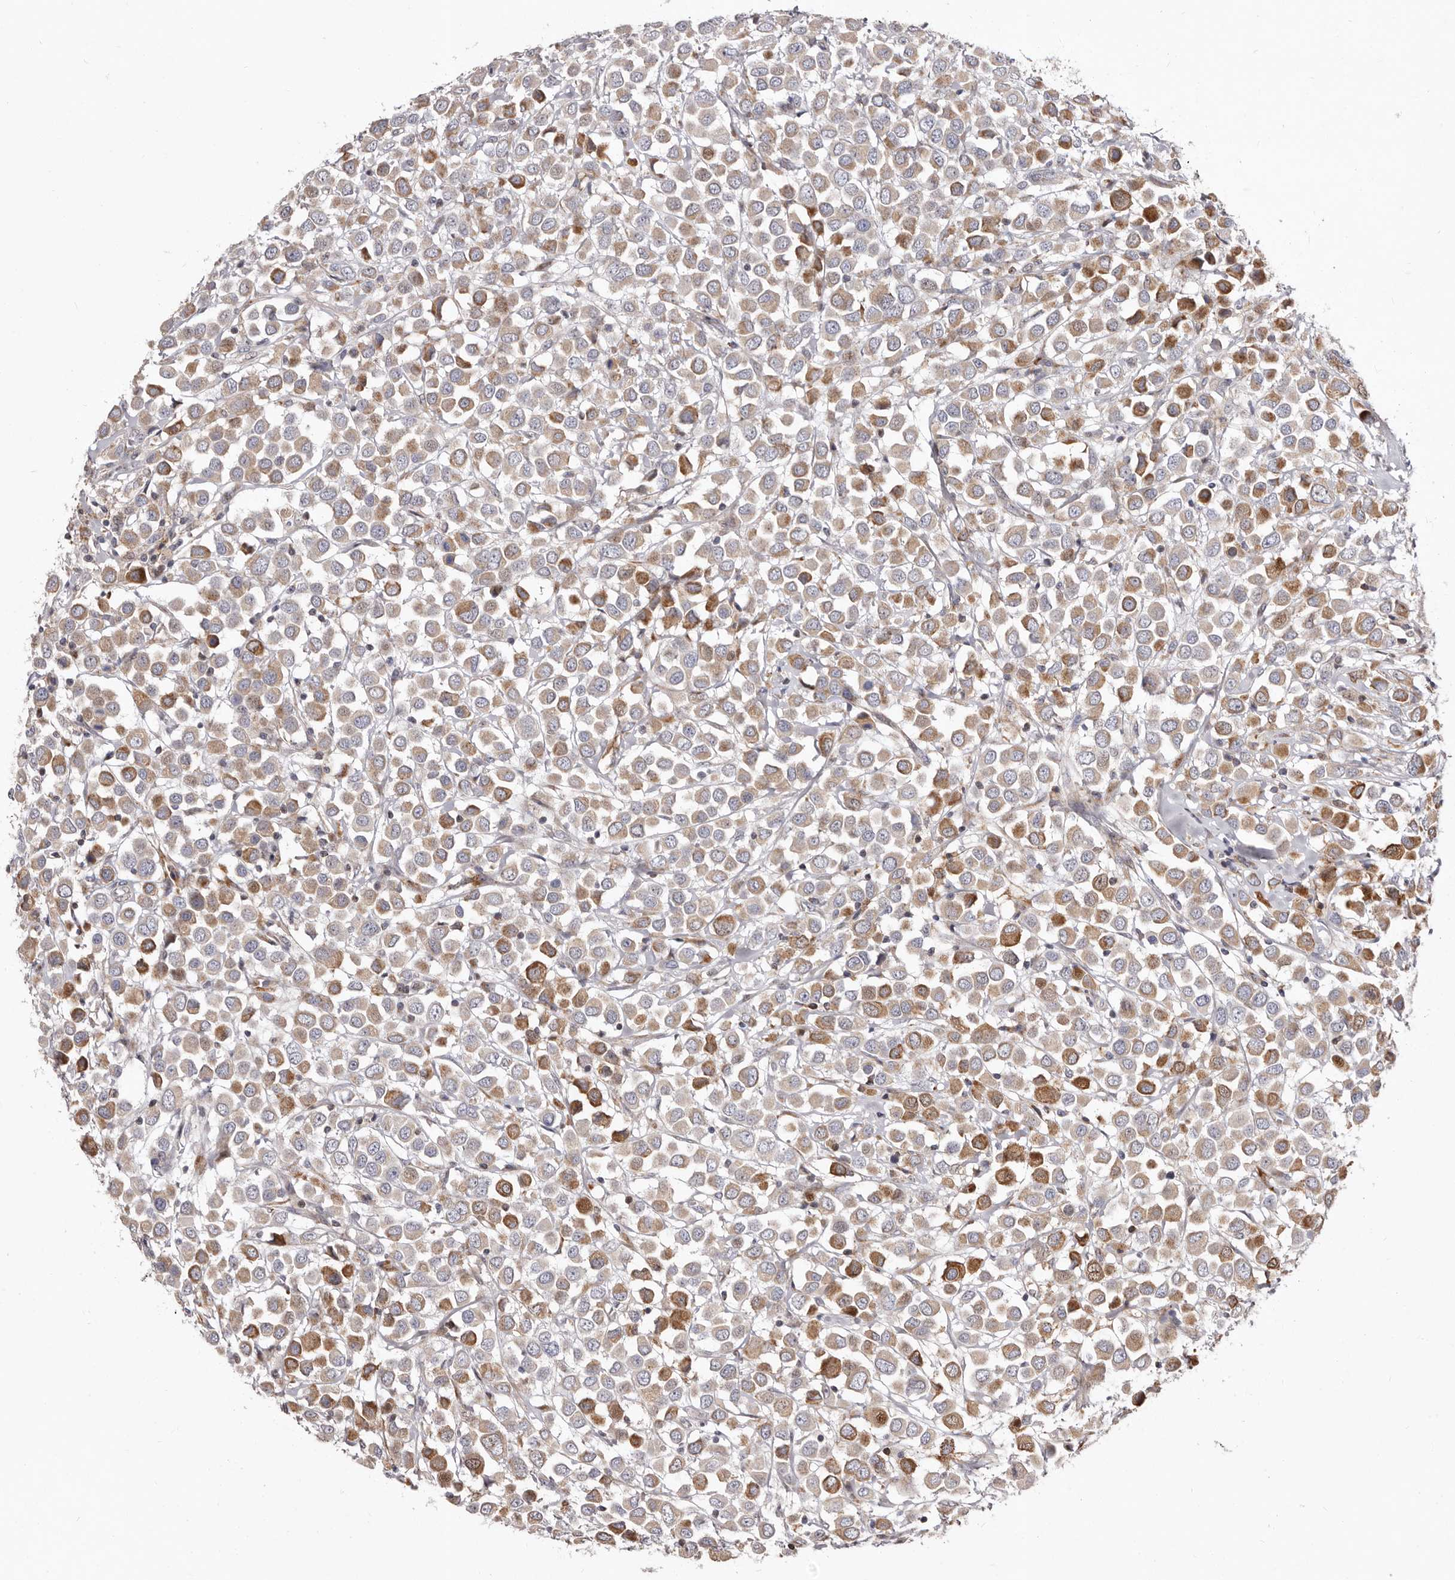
{"staining": {"intensity": "moderate", "quantity": ">75%", "location": "cytoplasmic/membranous"}, "tissue": "breast cancer", "cell_type": "Tumor cells", "image_type": "cancer", "snomed": [{"axis": "morphology", "description": "Duct carcinoma"}, {"axis": "topography", "description": "Breast"}], "caption": "Protein expression analysis of breast cancer shows moderate cytoplasmic/membranous expression in approximately >75% of tumor cells.", "gene": "NUBPL", "patient": {"sex": "female", "age": 61}}